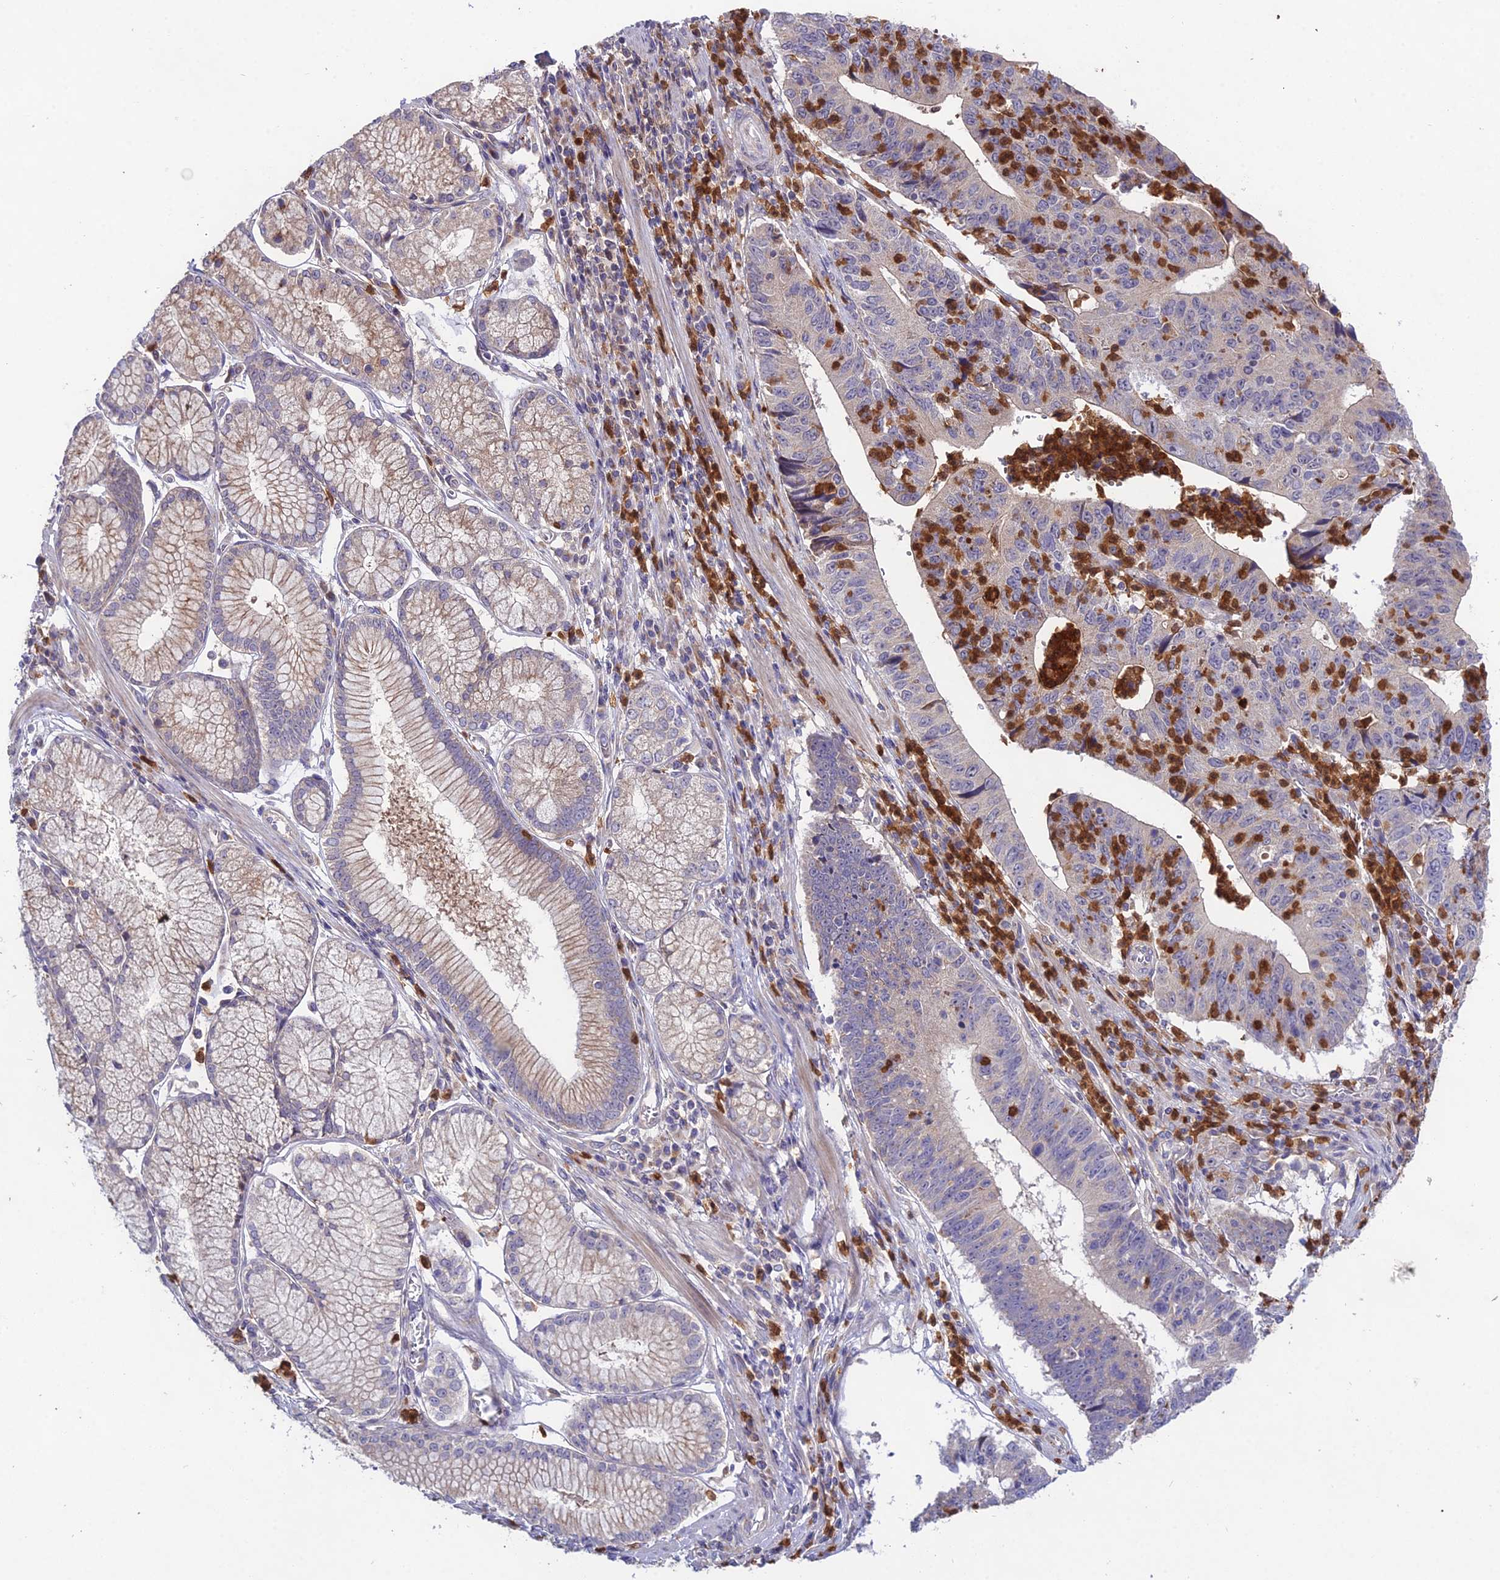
{"staining": {"intensity": "negative", "quantity": "none", "location": "none"}, "tissue": "stomach cancer", "cell_type": "Tumor cells", "image_type": "cancer", "snomed": [{"axis": "morphology", "description": "Adenocarcinoma, NOS"}, {"axis": "topography", "description": "Stomach"}], "caption": "The image demonstrates no significant expression in tumor cells of stomach cancer. Nuclei are stained in blue.", "gene": "EID2", "patient": {"sex": "male", "age": 59}}